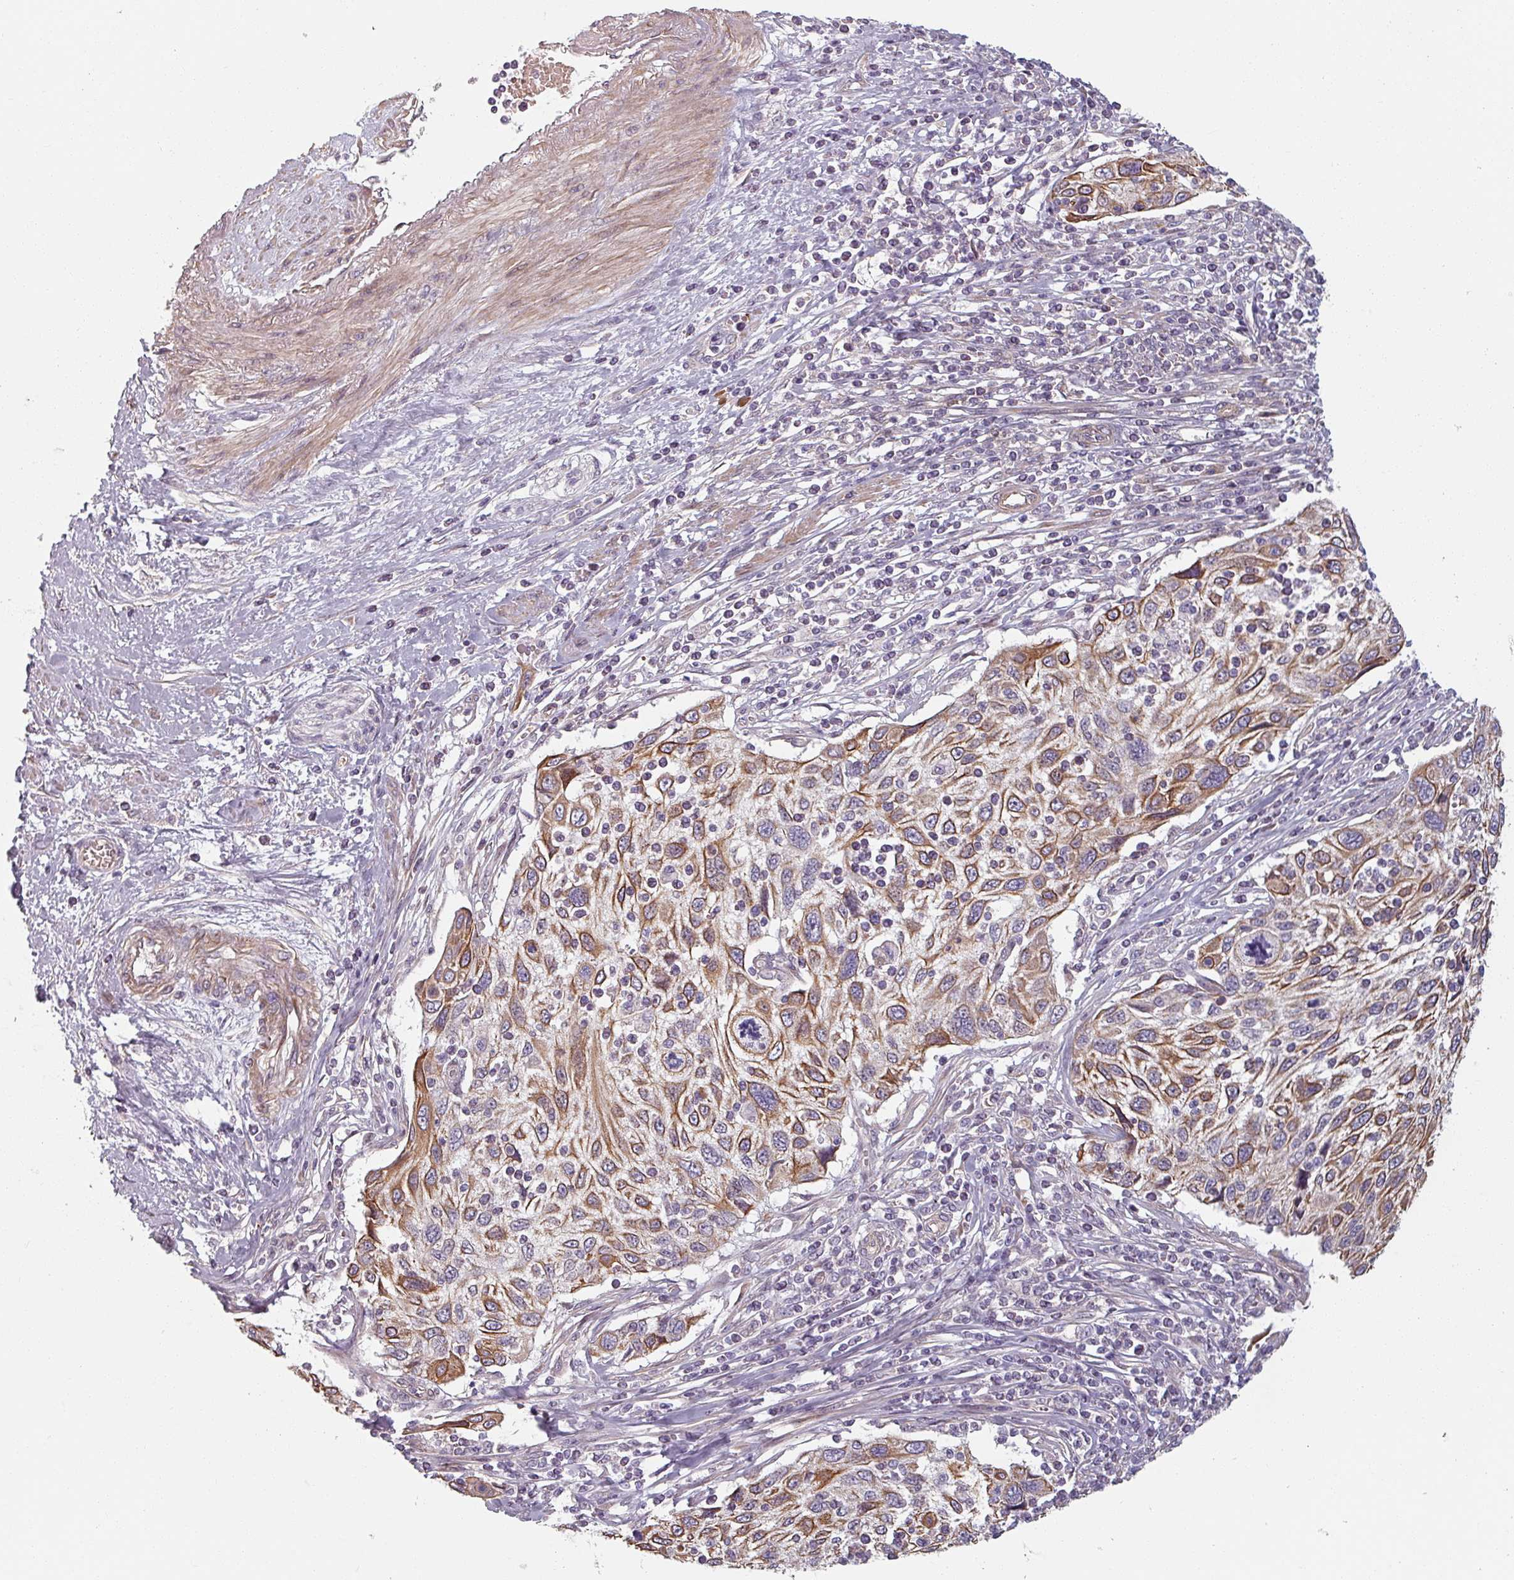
{"staining": {"intensity": "moderate", "quantity": ">75%", "location": "cytoplasmic/membranous"}, "tissue": "cervical cancer", "cell_type": "Tumor cells", "image_type": "cancer", "snomed": [{"axis": "morphology", "description": "Squamous cell carcinoma, NOS"}, {"axis": "topography", "description": "Cervix"}], "caption": "Cervical squamous cell carcinoma stained with immunohistochemistry reveals moderate cytoplasmic/membranous expression in about >75% of tumor cells.", "gene": "C4BPB", "patient": {"sex": "female", "age": 70}}